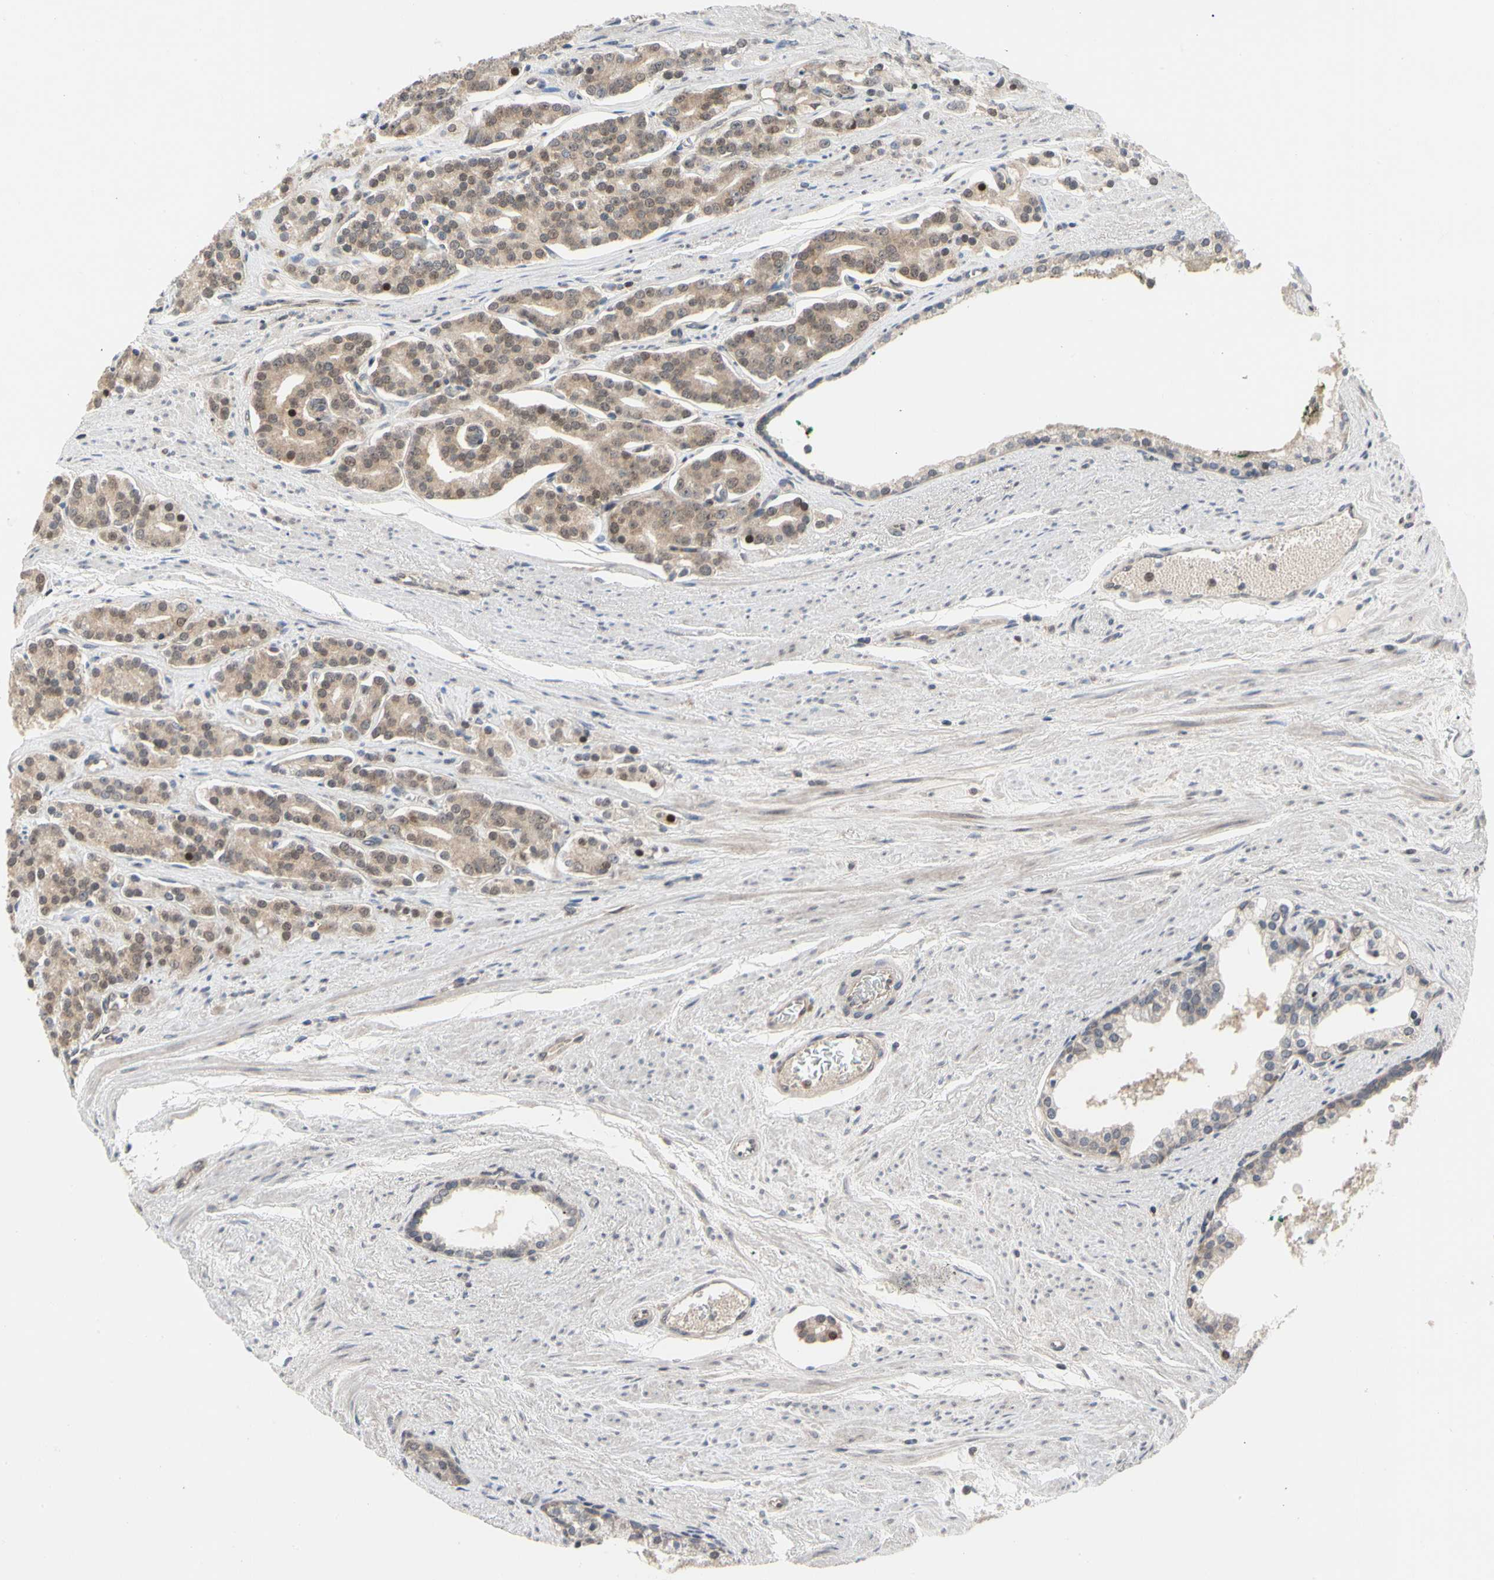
{"staining": {"intensity": "weak", "quantity": ">75%", "location": "cytoplasmic/membranous,nuclear"}, "tissue": "prostate cancer", "cell_type": "Tumor cells", "image_type": "cancer", "snomed": [{"axis": "morphology", "description": "Adenocarcinoma, Low grade"}, {"axis": "topography", "description": "Prostate"}], "caption": "Immunohistochemistry (IHC) histopathology image of human prostate adenocarcinoma (low-grade) stained for a protein (brown), which exhibits low levels of weak cytoplasmic/membranous and nuclear expression in about >75% of tumor cells.", "gene": "CDK5", "patient": {"sex": "male", "age": 63}}